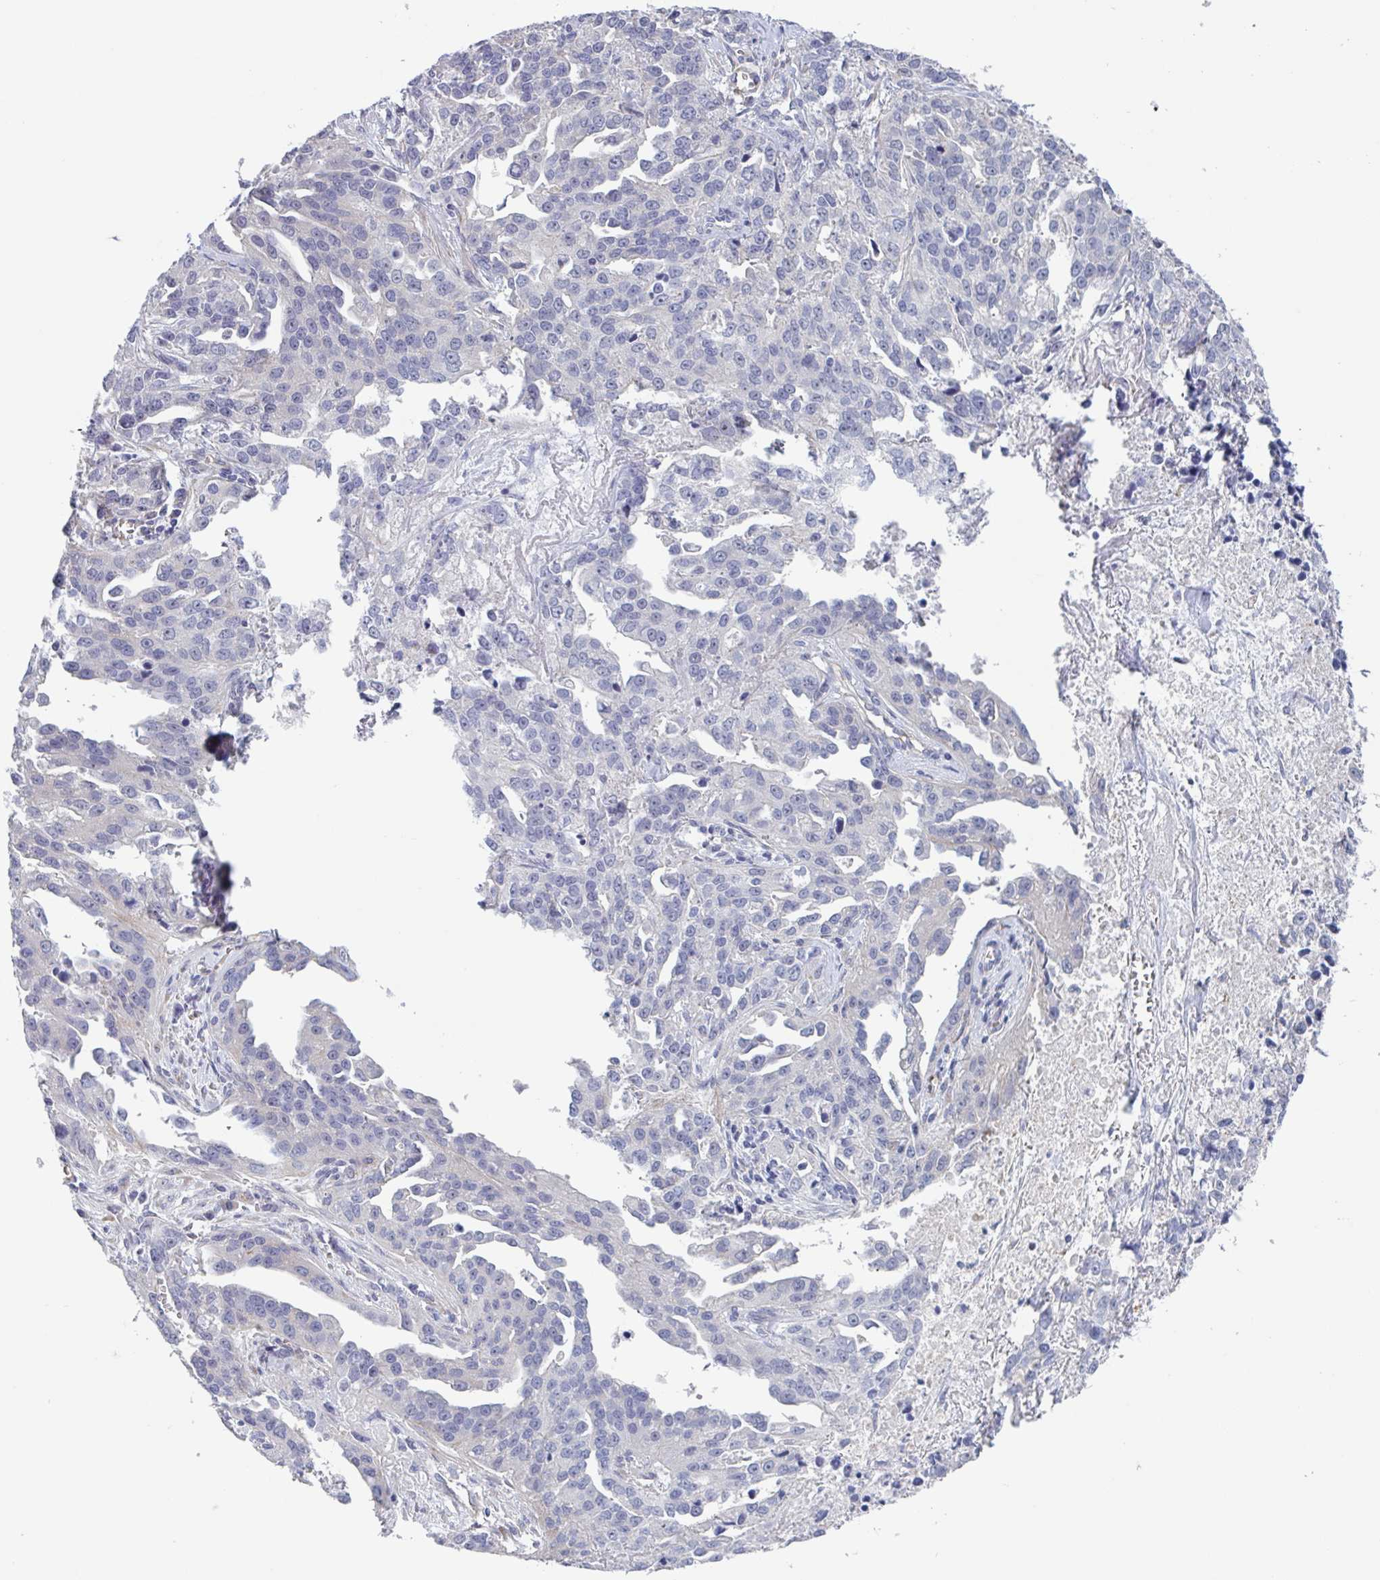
{"staining": {"intensity": "negative", "quantity": "none", "location": "none"}, "tissue": "ovarian cancer", "cell_type": "Tumor cells", "image_type": "cancer", "snomed": [{"axis": "morphology", "description": "Cystadenocarcinoma, serous, NOS"}, {"axis": "topography", "description": "Ovary"}], "caption": "Tumor cells show no significant staining in ovarian serous cystadenocarcinoma.", "gene": "ST14", "patient": {"sex": "female", "age": 75}}